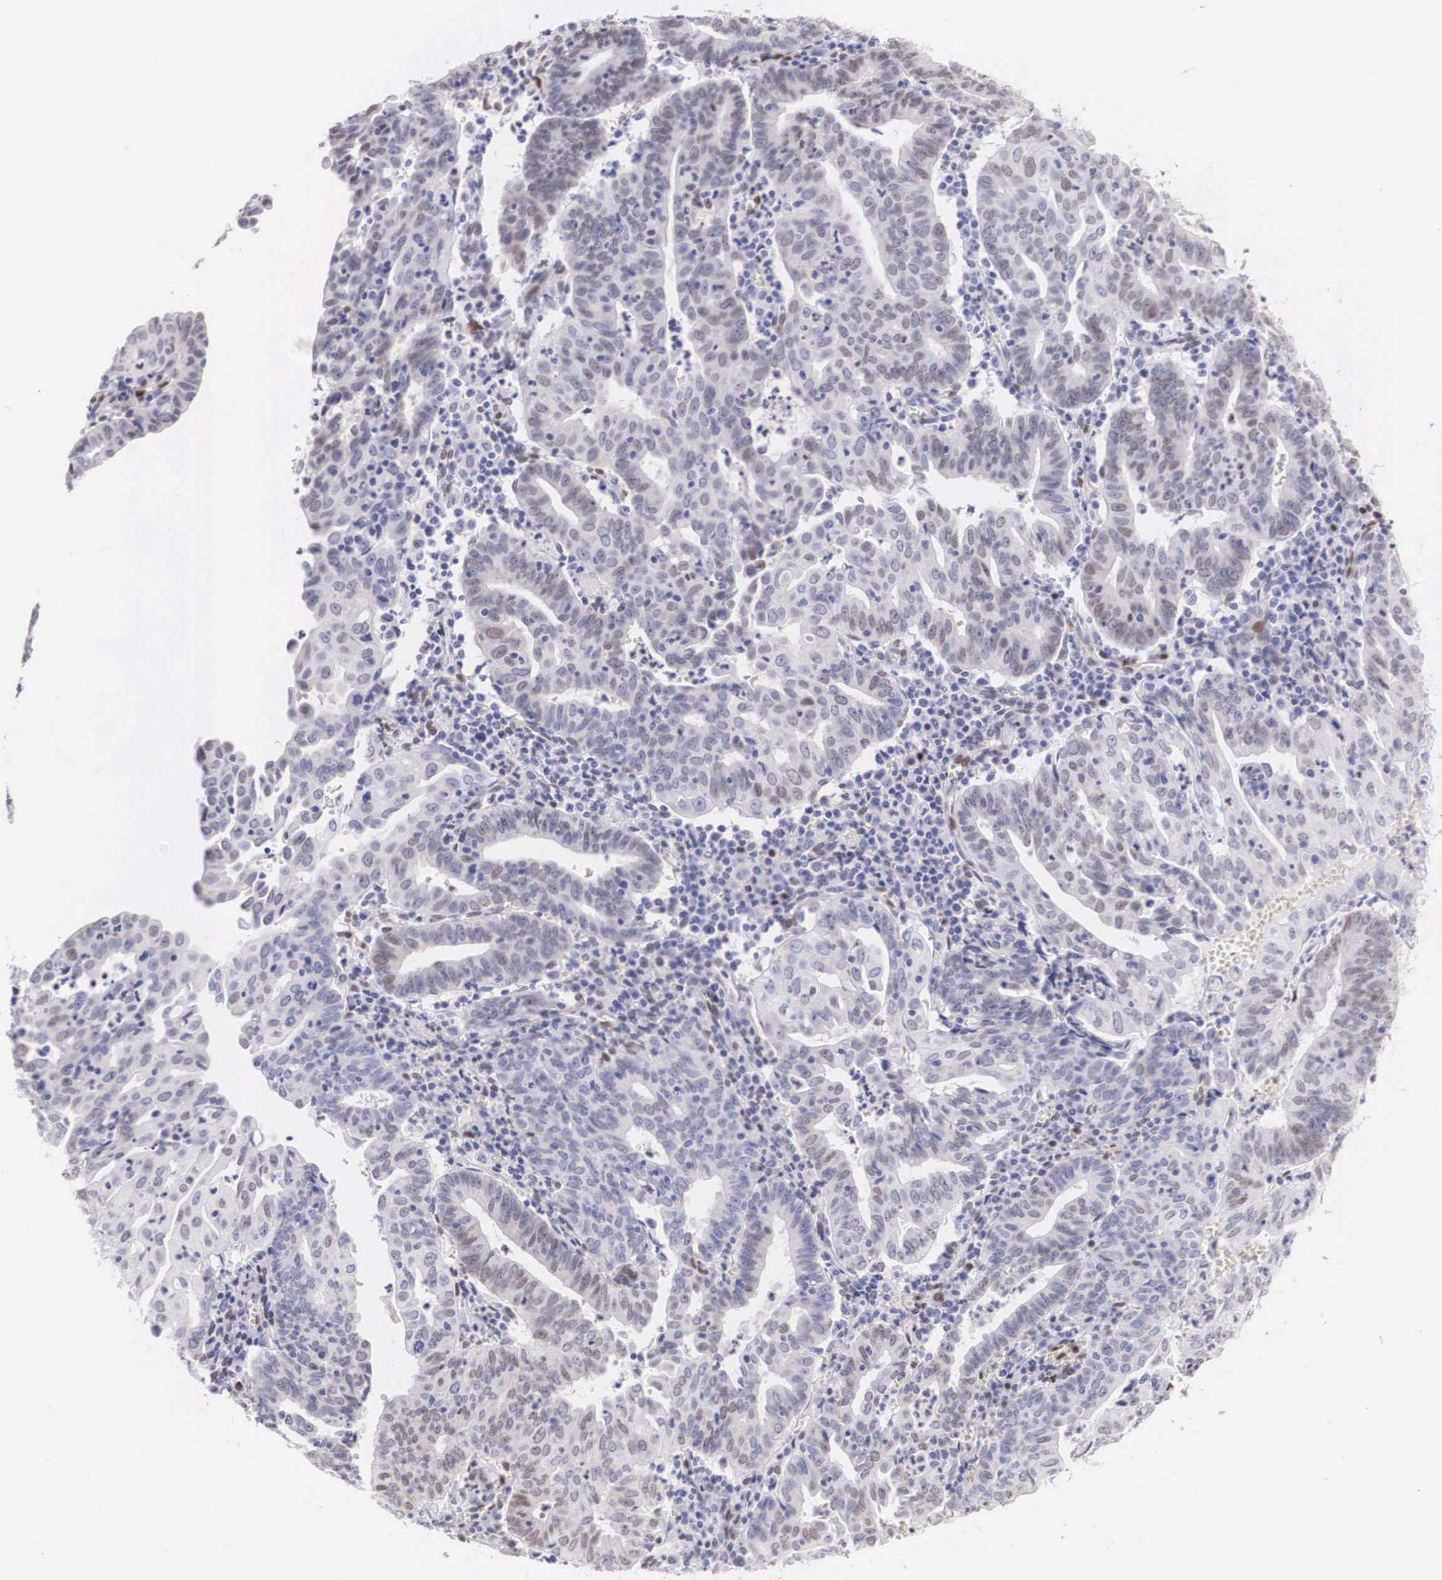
{"staining": {"intensity": "weak", "quantity": "<25%", "location": "nuclear"}, "tissue": "endometrial cancer", "cell_type": "Tumor cells", "image_type": "cancer", "snomed": [{"axis": "morphology", "description": "Adenocarcinoma, NOS"}, {"axis": "topography", "description": "Endometrium"}], "caption": "DAB immunohistochemical staining of endometrial cancer demonstrates no significant expression in tumor cells.", "gene": "HMGN5", "patient": {"sex": "female", "age": 60}}